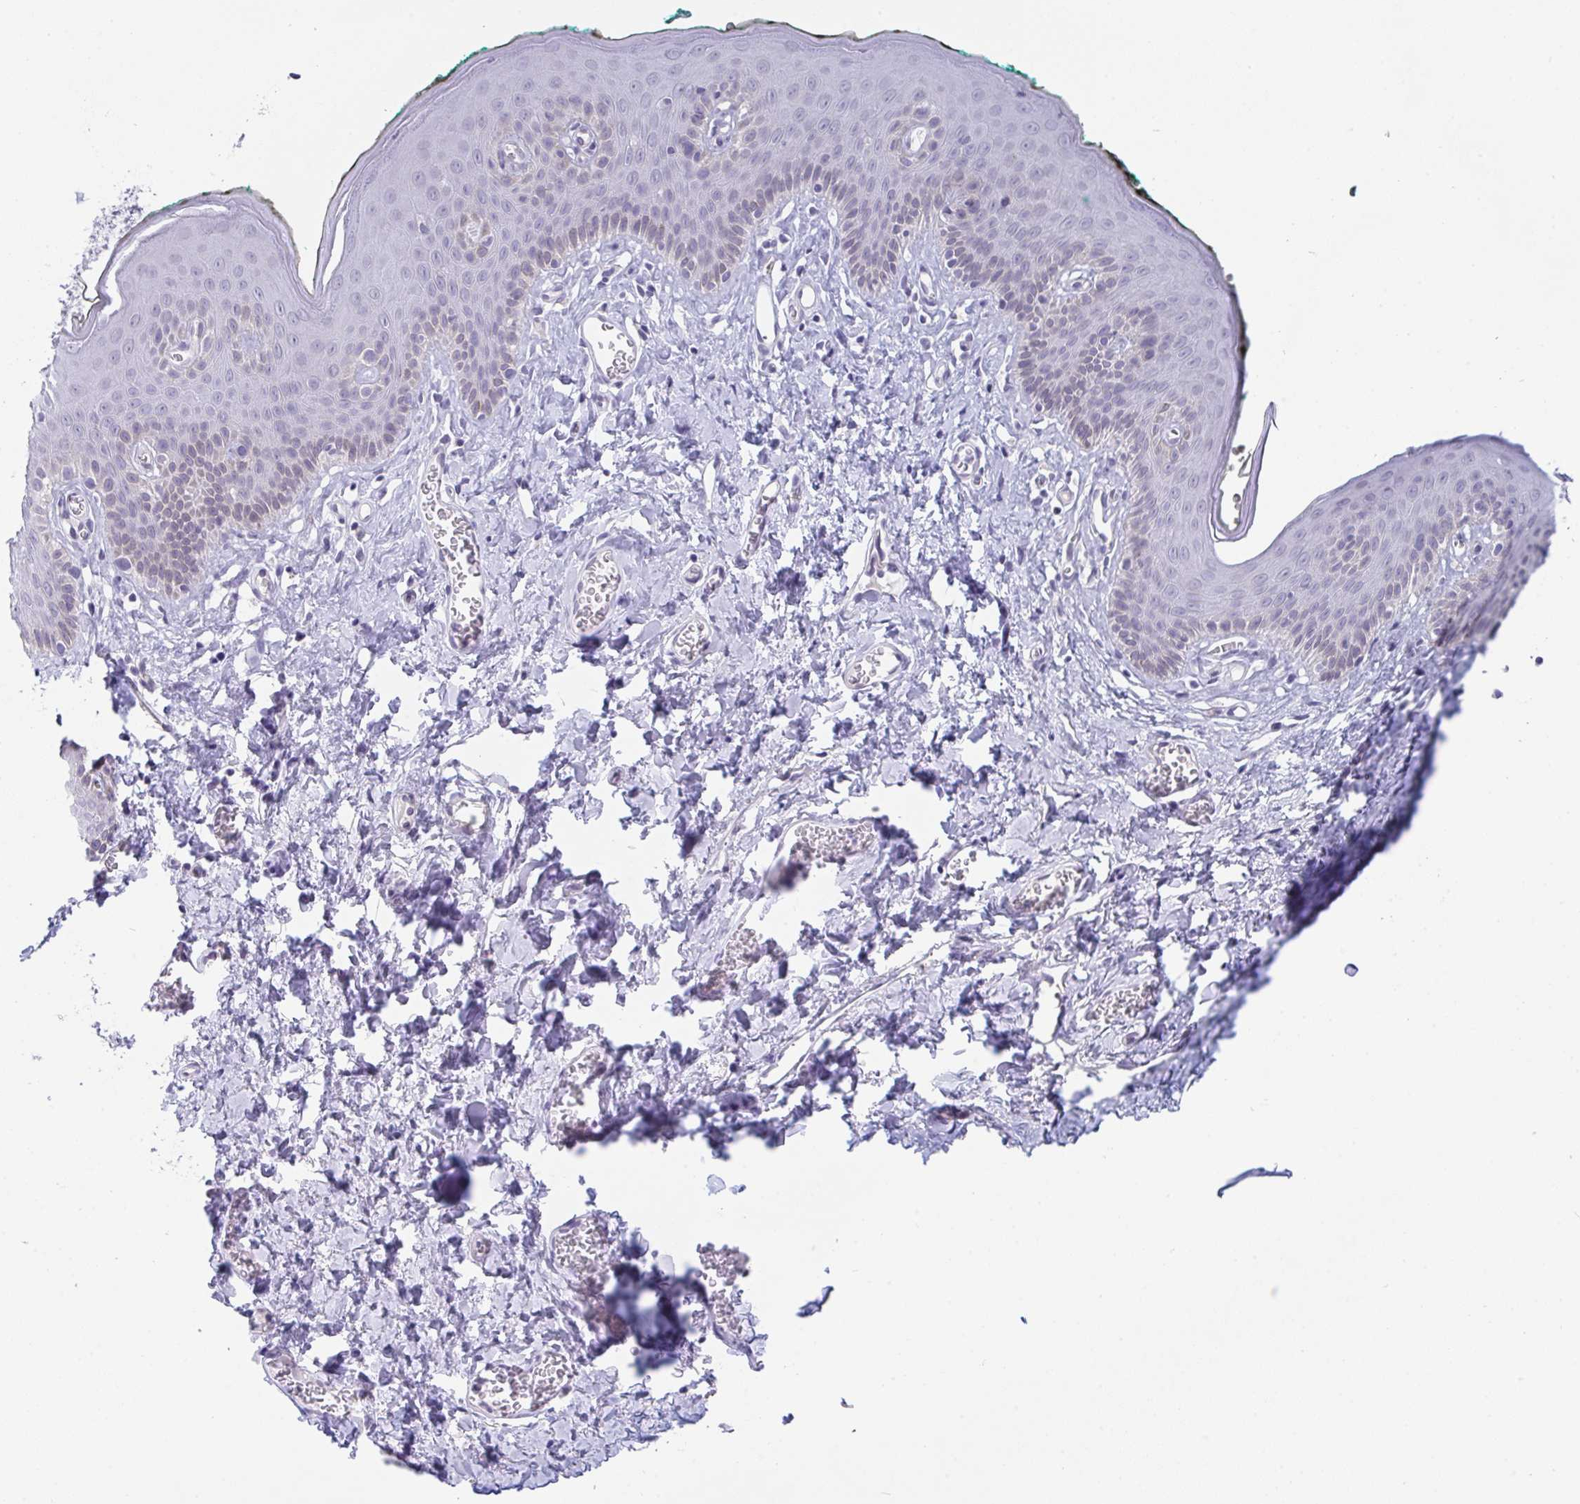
{"staining": {"intensity": "weak", "quantity": "<25%", "location": "nuclear"}, "tissue": "skin", "cell_type": "Epidermal cells", "image_type": "normal", "snomed": [{"axis": "morphology", "description": "Normal tissue, NOS"}, {"axis": "topography", "description": "Vulva"}, {"axis": "topography", "description": "Peripheral nerve tissue"}], "caption": "DAB immunohistochemical staining of benign human skin exhibits no significant positivity in epidermal cells.", "gene": "BMAL2", "patient": {"sex": "female", "age": 66}}